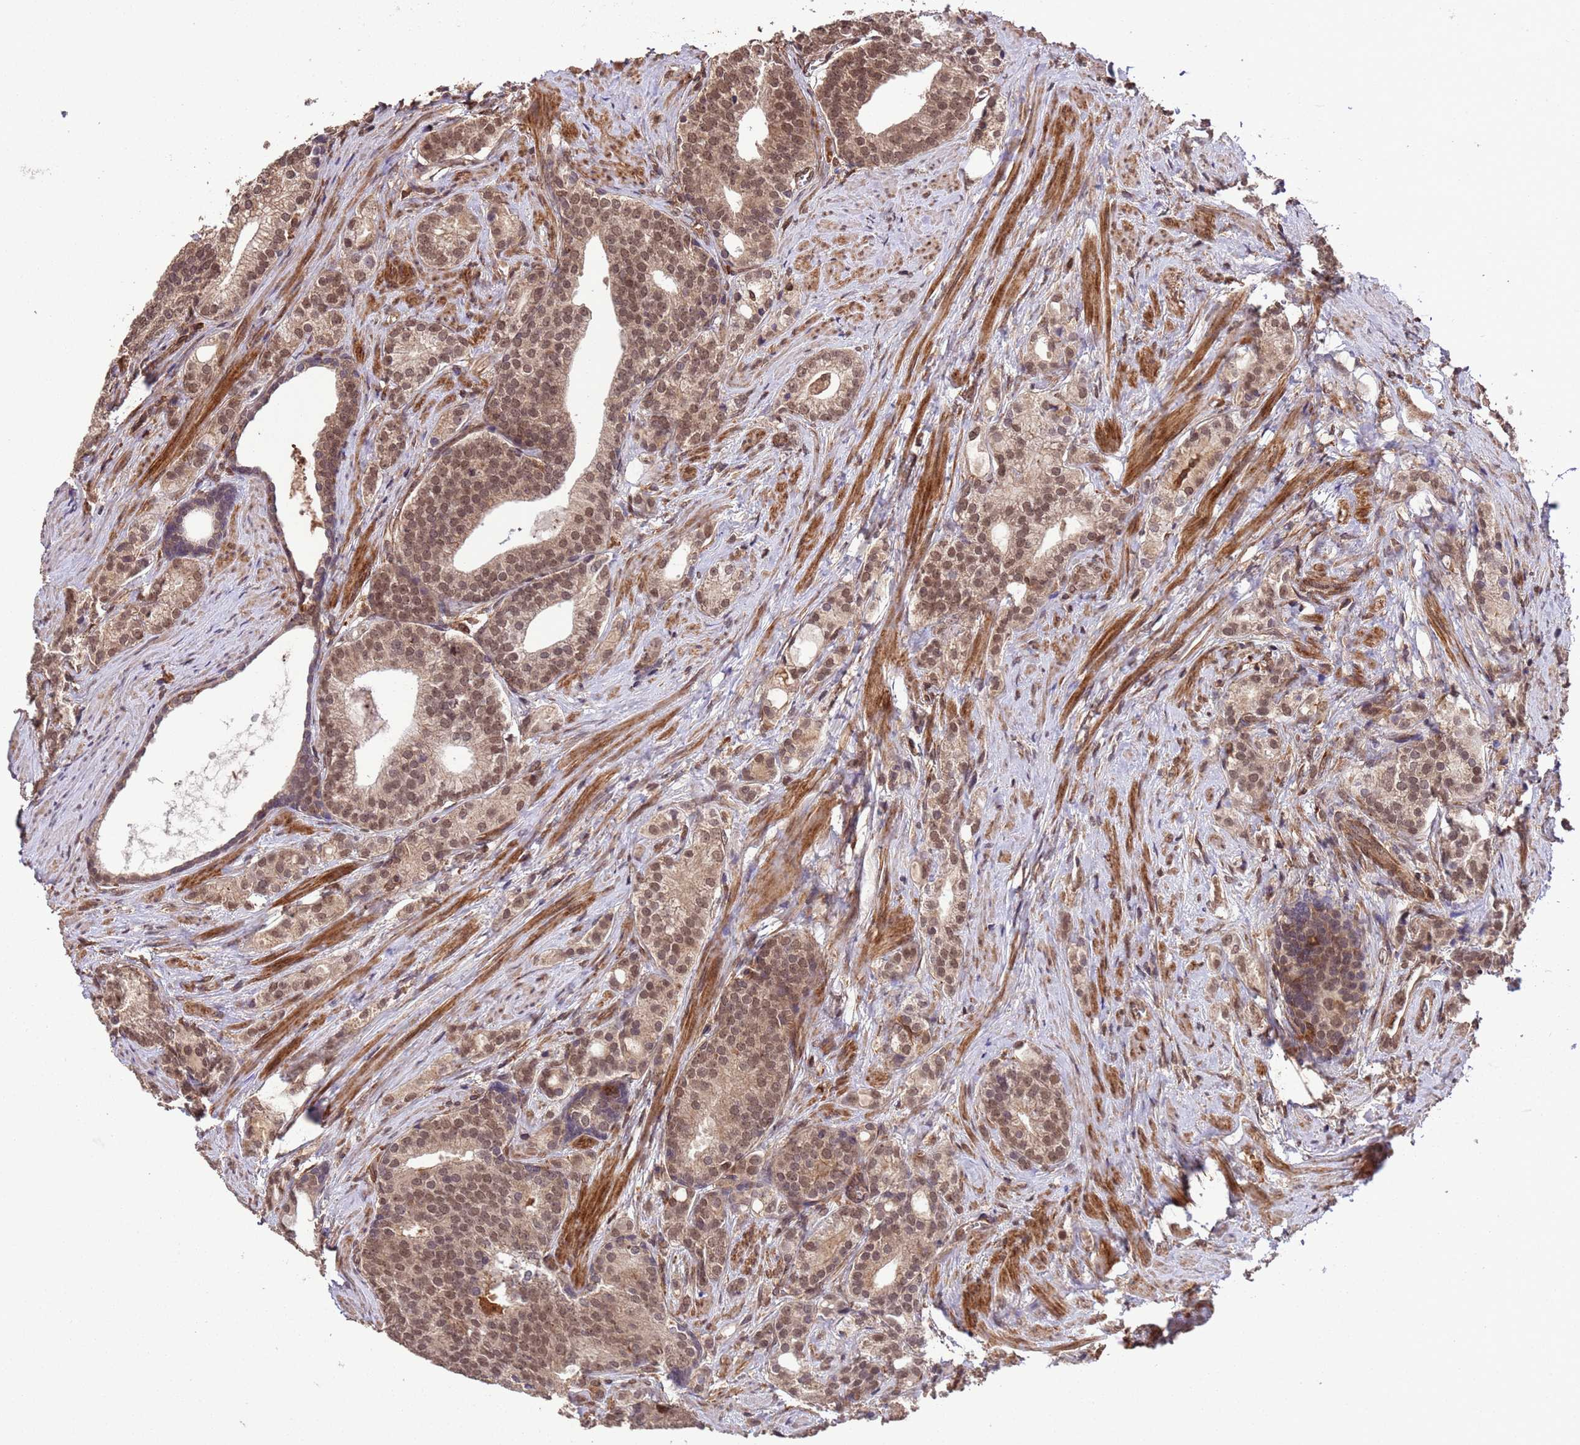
{"staining": {"intensity": "moderate", "quantity": ">75%", "location": "nuclear"}, "tissue": "prostate cancer", "cell_type": "Tumor cells", "image_type": "cancer", "snomed": [{"axis": "morphology", "description": "Adenocarcinoma, Low grade"}, {"axis": "topography", "description": "Prostate"}], "caption": "Immunohistochemical staining of human low-grade adenocarcinoma (prostate) demonstrates medium levels of moderate nuclear staining in approximately >75% of tumor cells. (DAB (3,3'-diaminobenzidine) = brown stain, brightfield microscopy at high magnification).", "gene": "VSTM4", "patient": {"sex": "male", "age": 71}}